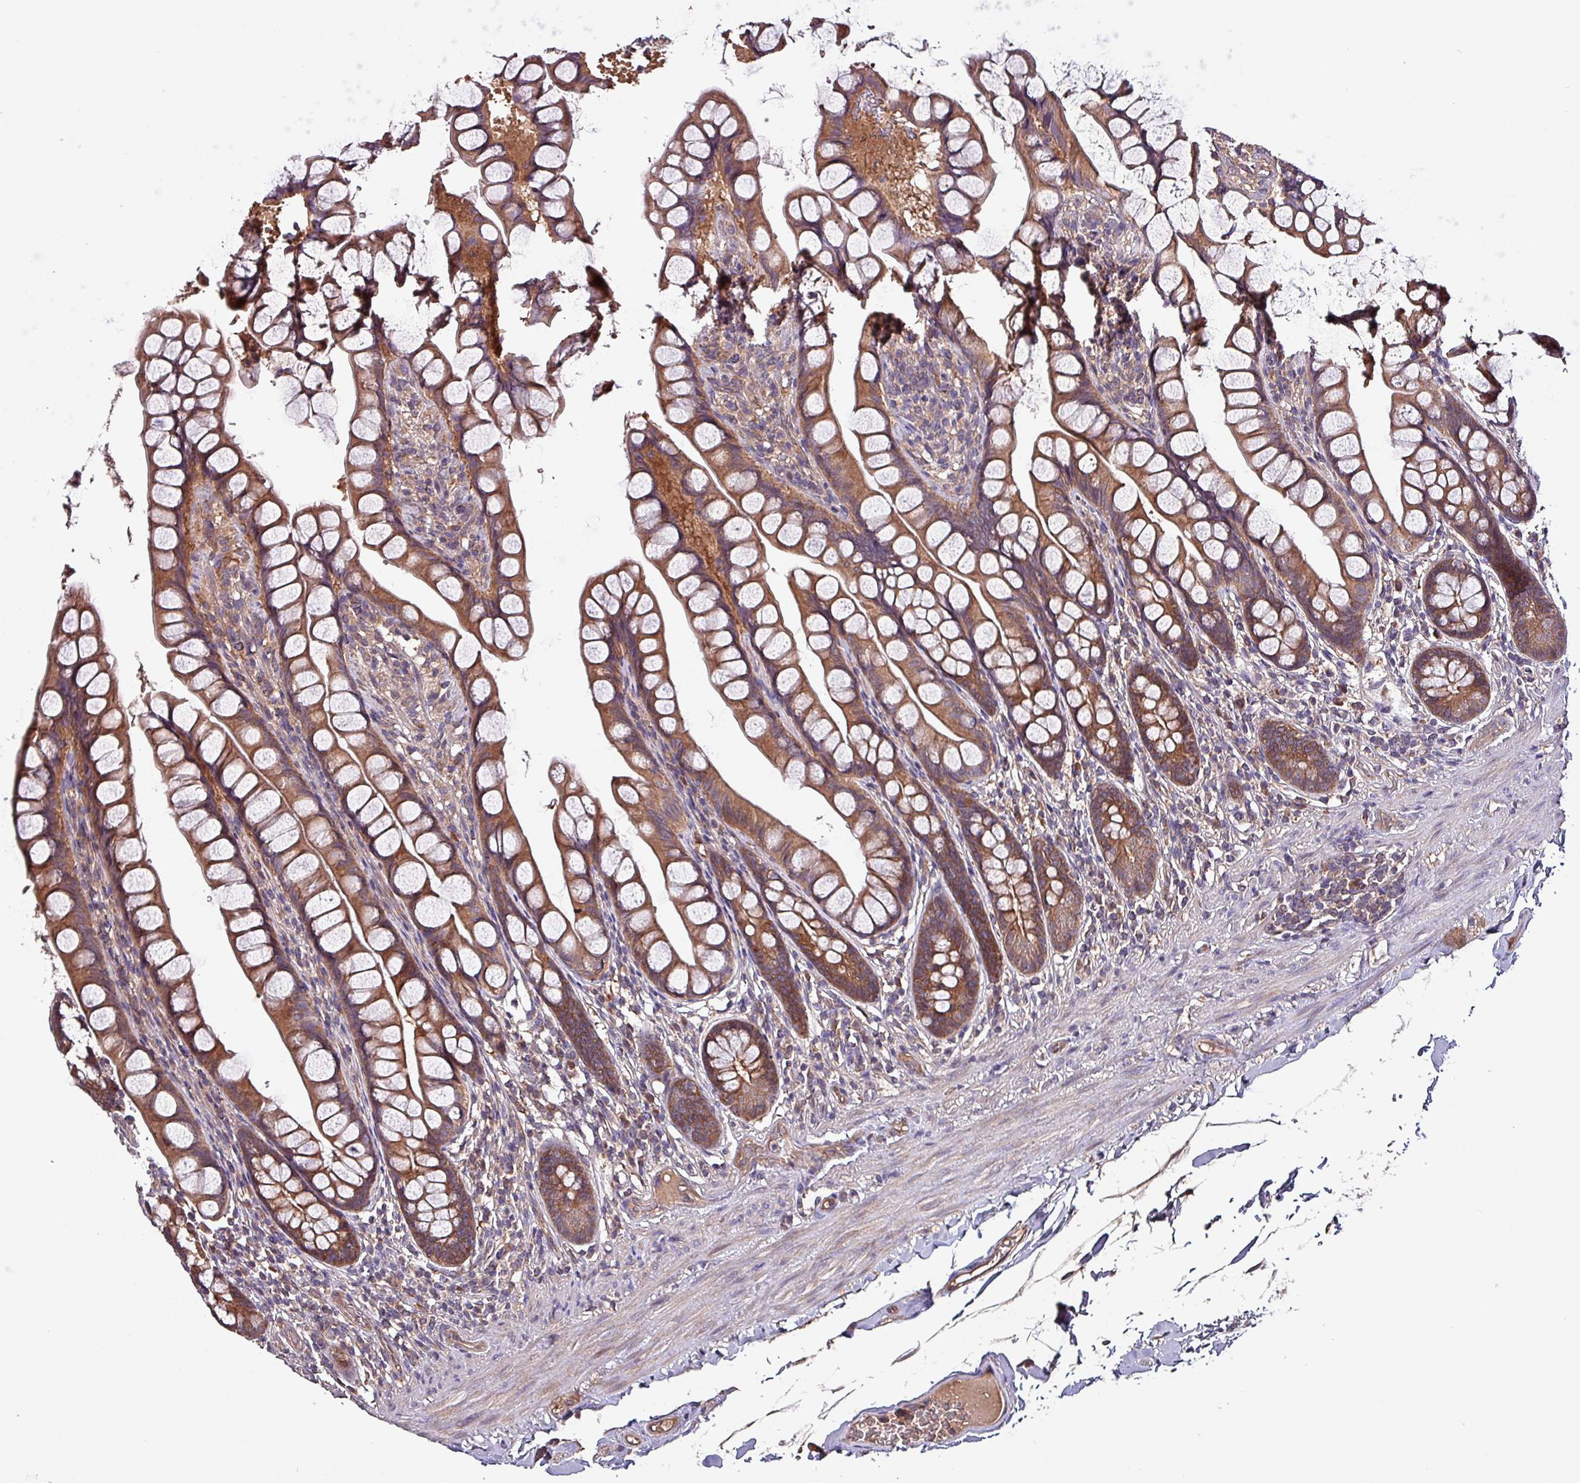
{"staining": {"intensity": "strong", "quantity": ">75%", "location": "cytoplasmic/membranous"}, "tissue": "small intestine", "cell_type": "Glandular cells", "image_type": "normal", "snomed": [{"axis": "morphology", "description": "Normal tissue, NOS"}, {"axis": "topography", "description": "Small intestine"}], "caption": "Immunohistochemistry (IHC) of benign human small intestine shows high levels of strong cytoplasmic/membranous positivity in about >75% of glandular cells.", "gene": "PAFAH1B2", "patient": {"sex": "male", "age": 70}}